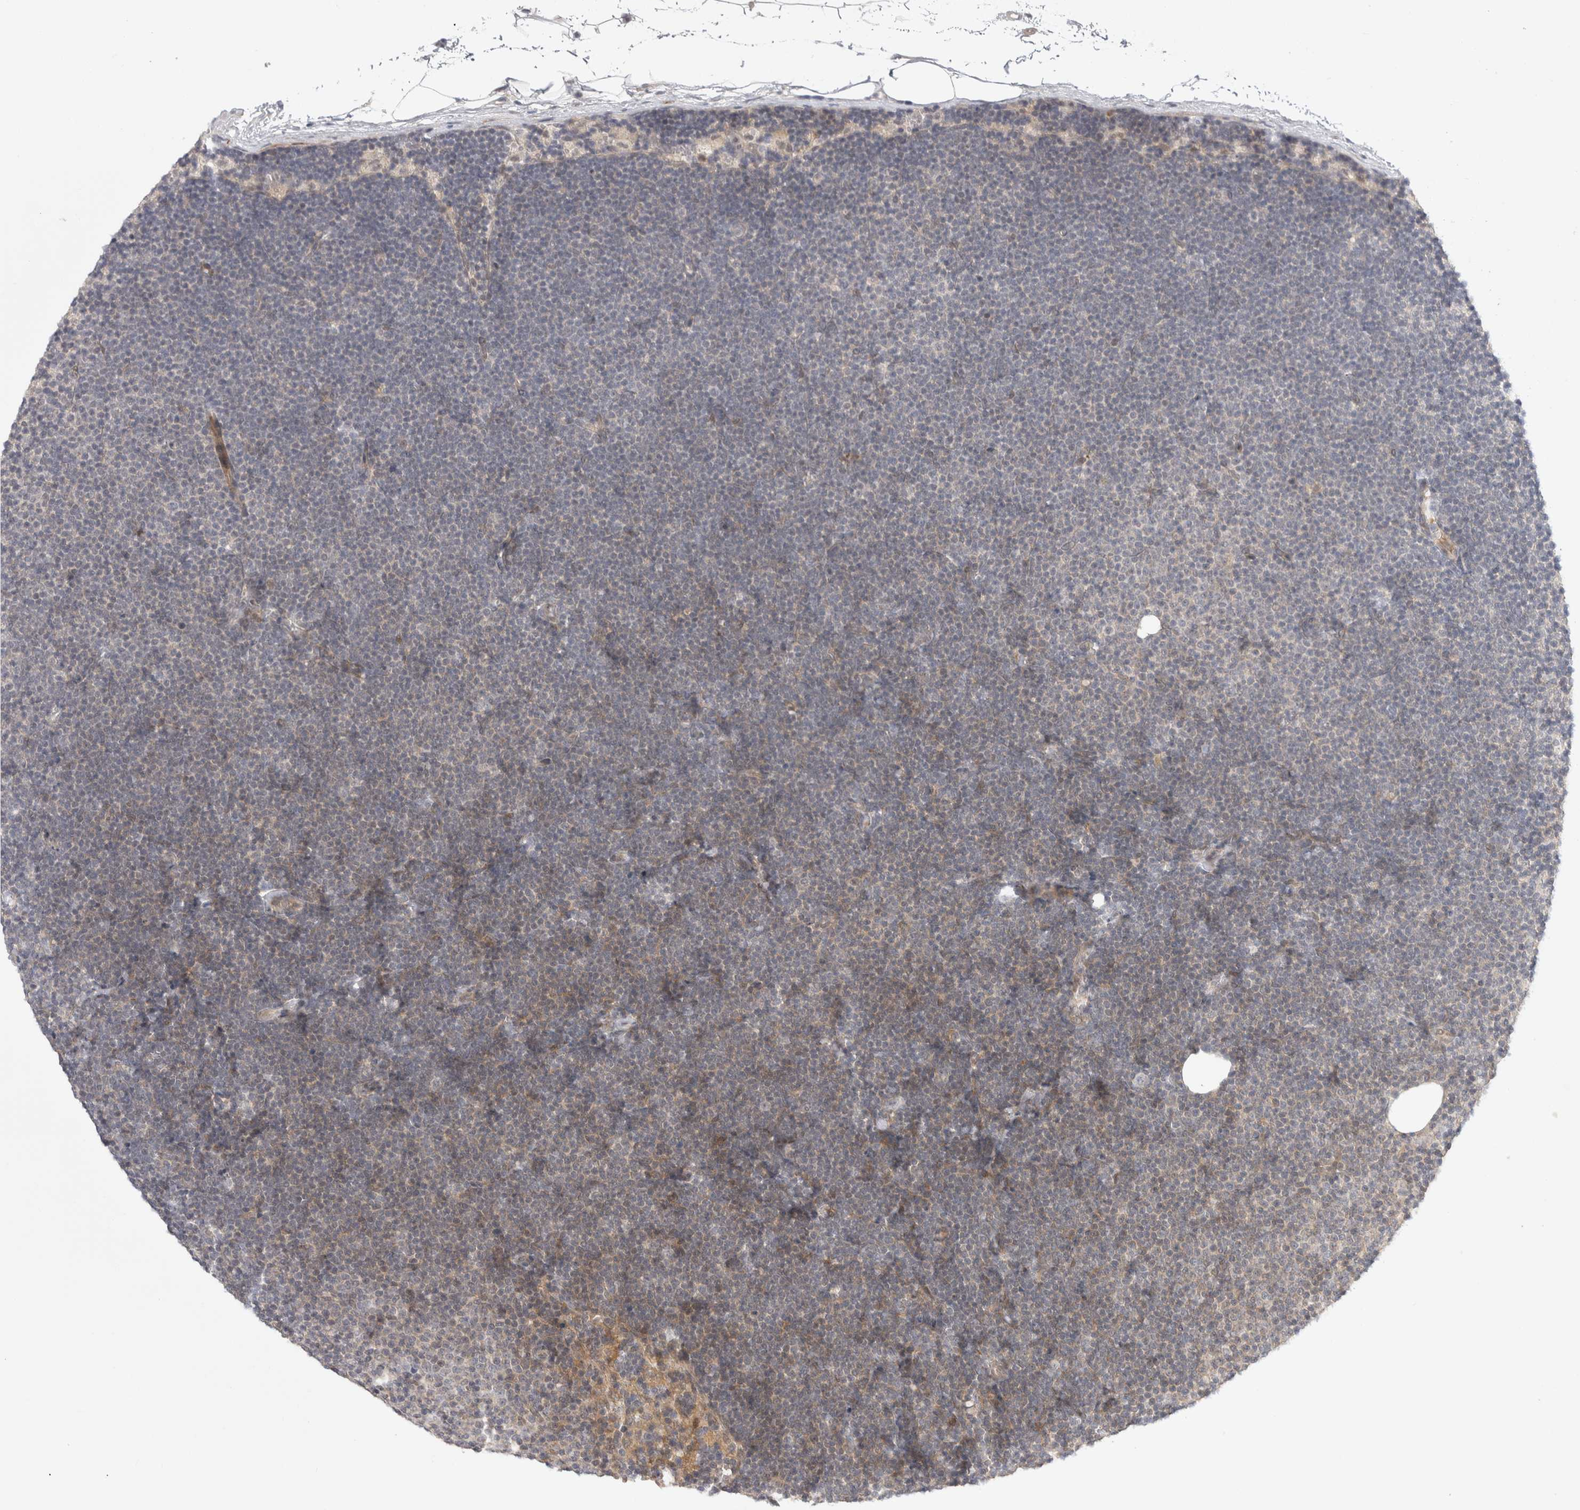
{"staining": {"intensity": "weak", "quantity": "<25%", "location": "cytoplasmic/membranous,nuclear"}, "tissue": "lymphoma", "cell_type": "Tumor cells", "image_type": "cancer", "snomed": [{"axis": "morphology", "description": "Malignant lymphoma, non-Hodgkin's type, Low grade"}, {"axis": "topography", "description": "Lymph node"}], "caption": "Tumor cells are negative for brown protein staining in malignant lymphoma, non-Hodgkin's type (low-grade).", "gene": "ZNF318", "patient": {"sex": "female", "age": 53}}